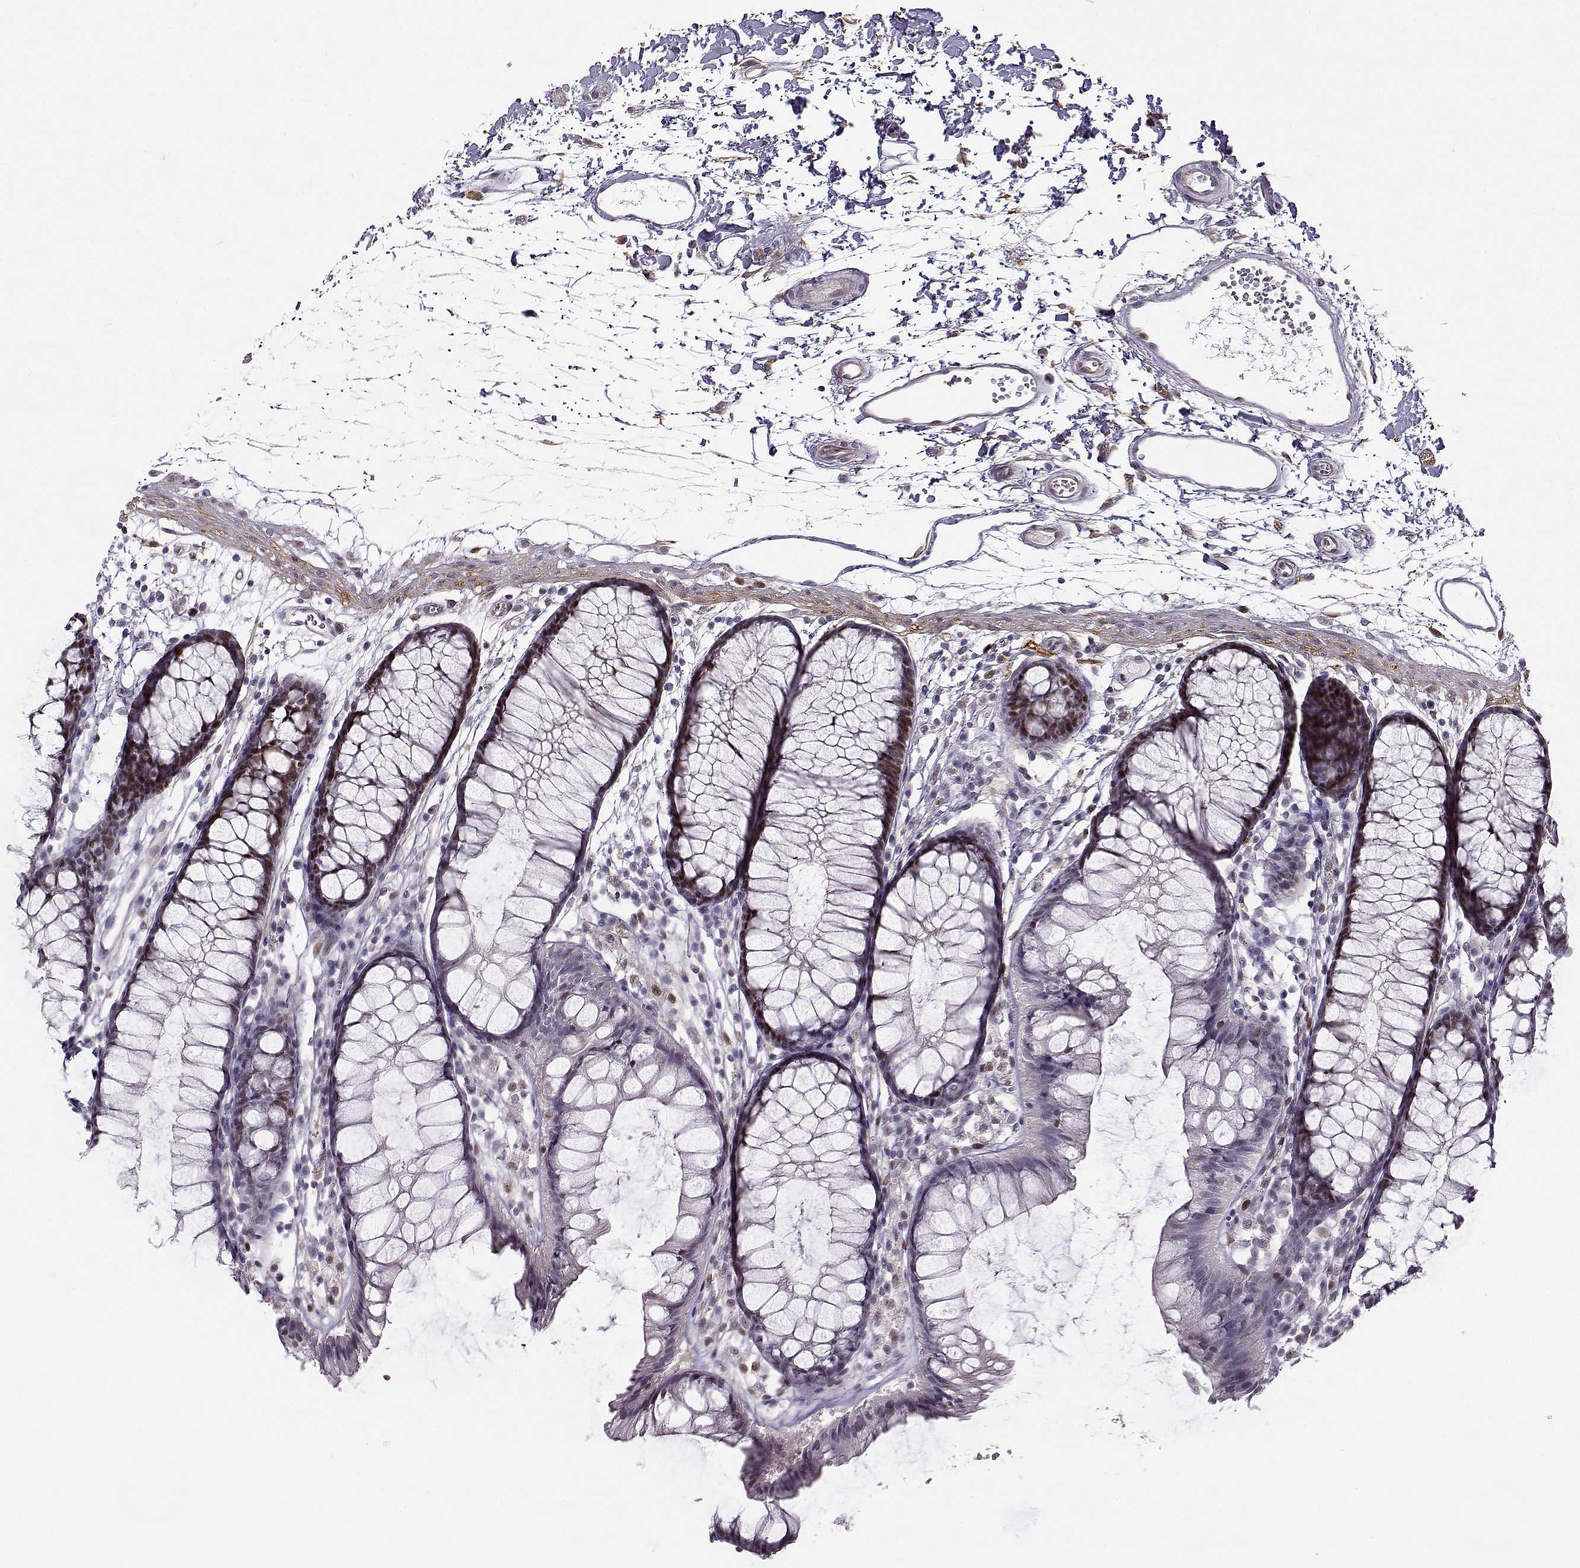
{"staining": {"intensity": "moderate", "quantity": "<25%", "location": "nuclear"}, "tissue": "colon", "cell_type": "Endothelial cells", "image_type": "normal", "snomed": [{"axis": "morphology", "description": "Normal tissue, NOS"}, {"axis": "morphology", "description": "Adenocarcinoma, NOS"}, {"axis": "topography", "description": "Colon"}], "caption": "High-power microscopy captured an immunohistochemistry histopathology image of benign colon, revealing moderate nuclear staining in about <25% of endothelial cells. Using DAB (brown) and hematoxylin (blue) stains, captured at high magnification using brightfield microscopy.", "gene": "BACH1", "patient": {"sex": "male", "age": 65}}